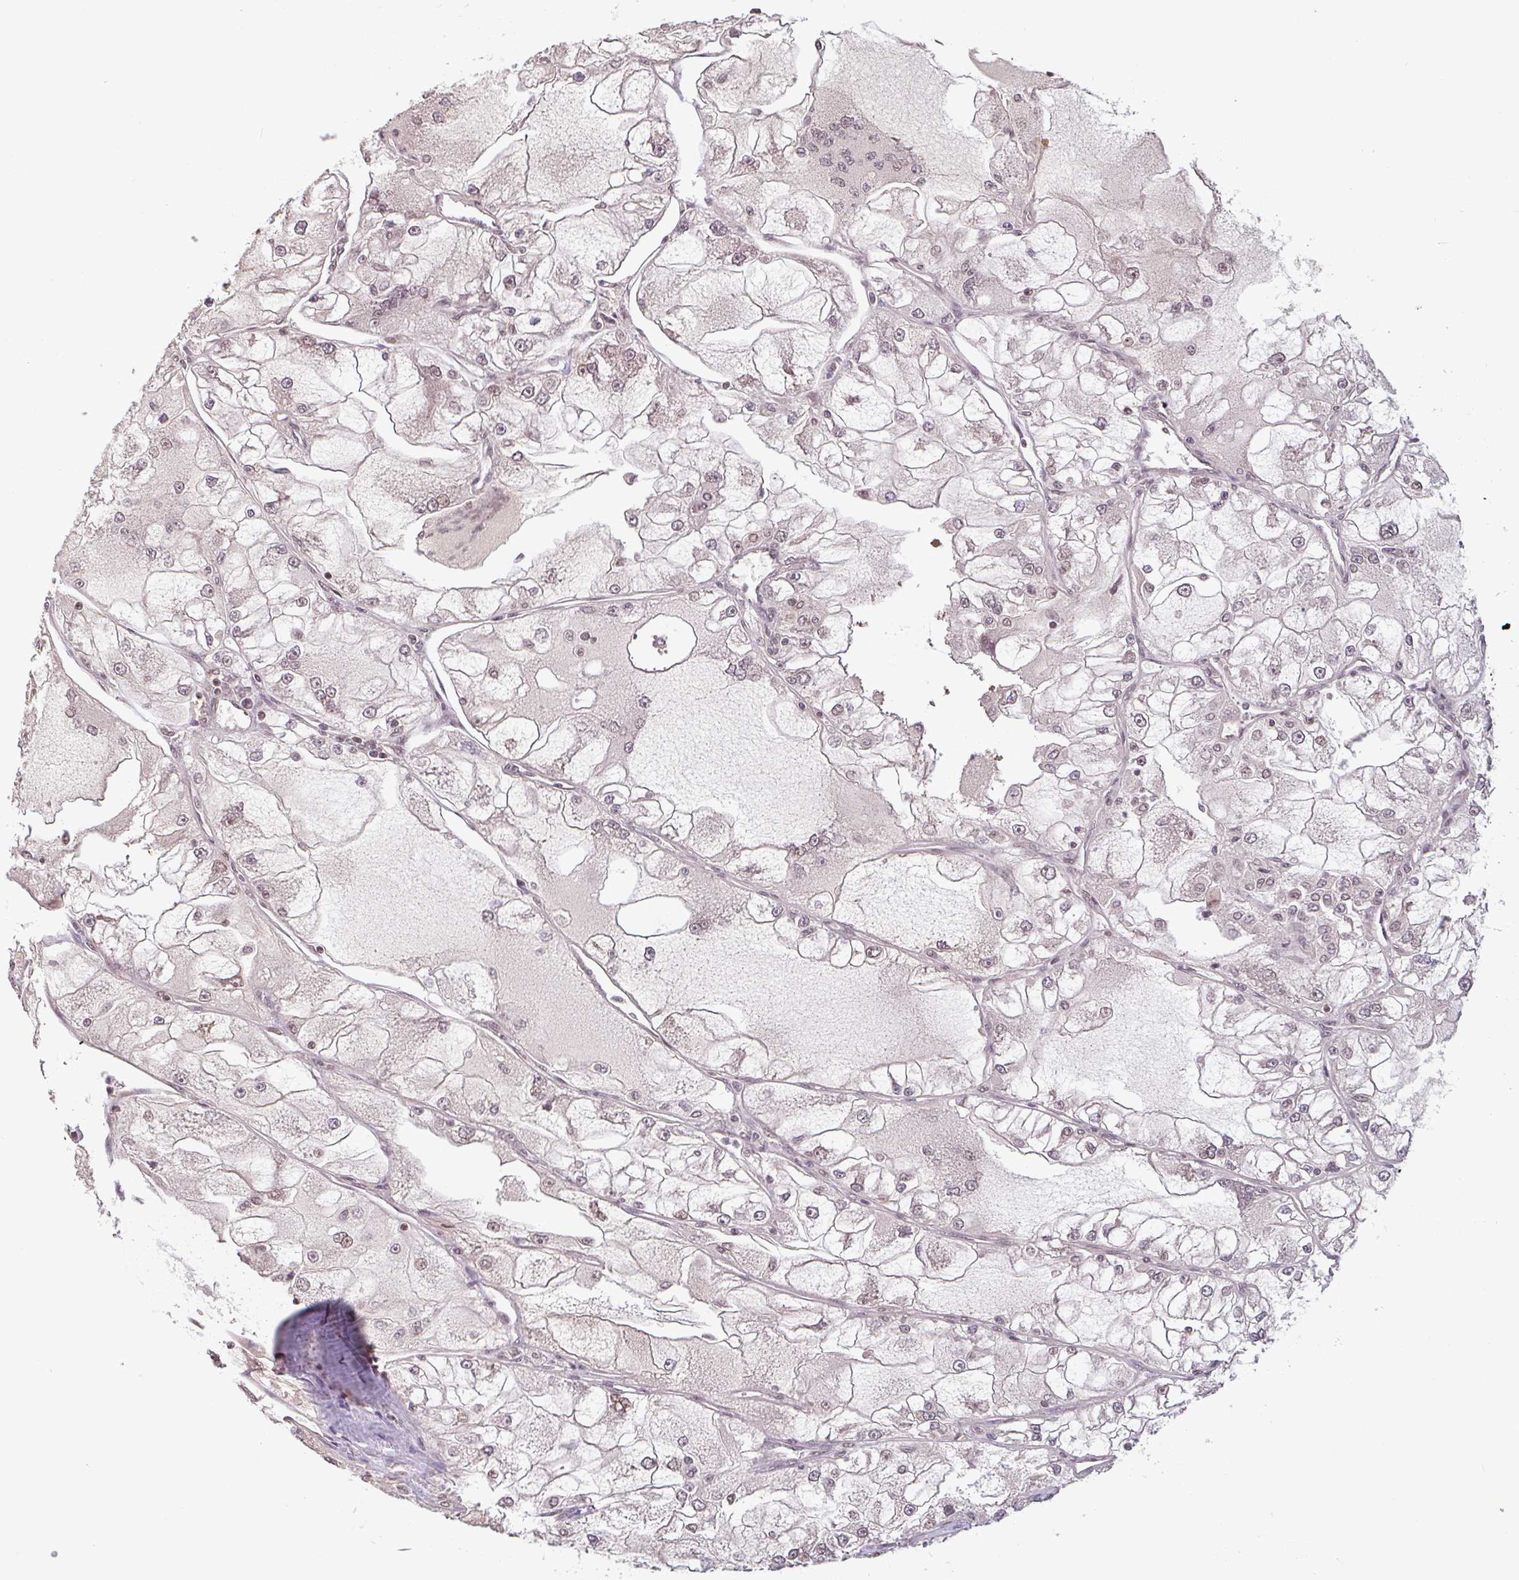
{"staining": {"intensity": "weak", "quantity": ">75%", "location": "nuclear"}, "tissue": "renal cancer", "cell_type": "Tumor cells", "image_type": "cancer", "snomed": [{"axis": "morphology", "description": "Adenocarcinoma, NOS"}, {"axis": "topography", "description": "Kidney"}], "caption": "A low amount of weak nuclear staining is appreciated in approximately >75% of tumor cells in adenocarcinoma (renal) tissue.", "gene": "DR1", "patient": {"sex": "female", "age": 72}}